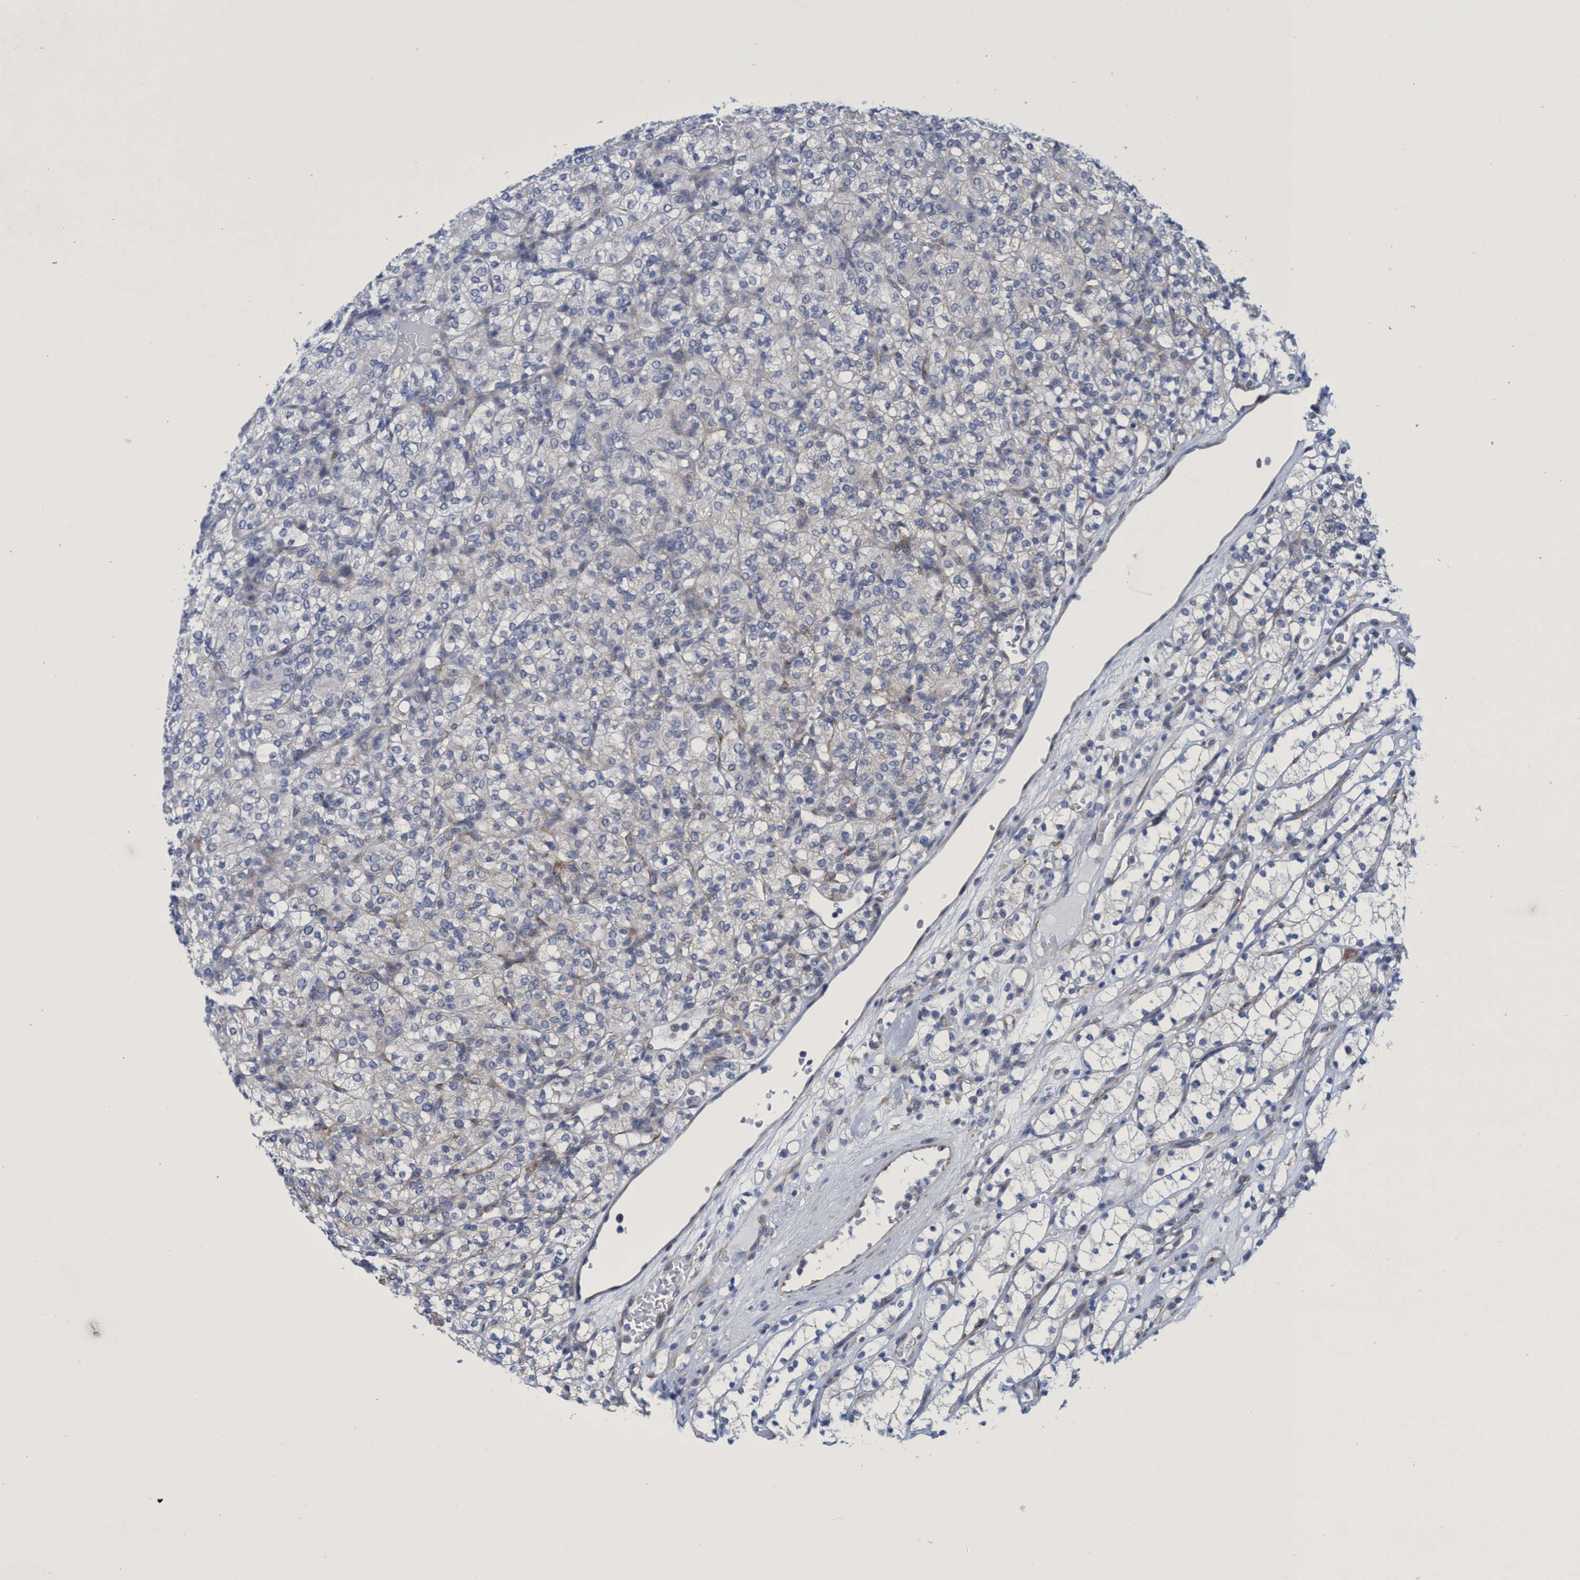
{"staining": {"intensity": "negative", "quantity": "none", "location": "none"}, "tissue": "renal cancer", "cell_type": "Tumor cells", "image_type": "cancer", "snomed": [{"axis": "morphology", "description": "Adenocarcinoma, NOS"}, {"axis": "topography", "description": "Kidney"}], "caption": "Immunohistochemical staining of renal adenocarcinoma shows no significant staining in tumor cells.", "gene": "R3HCC1", "patient": {"sex": "male", "age": 77}}